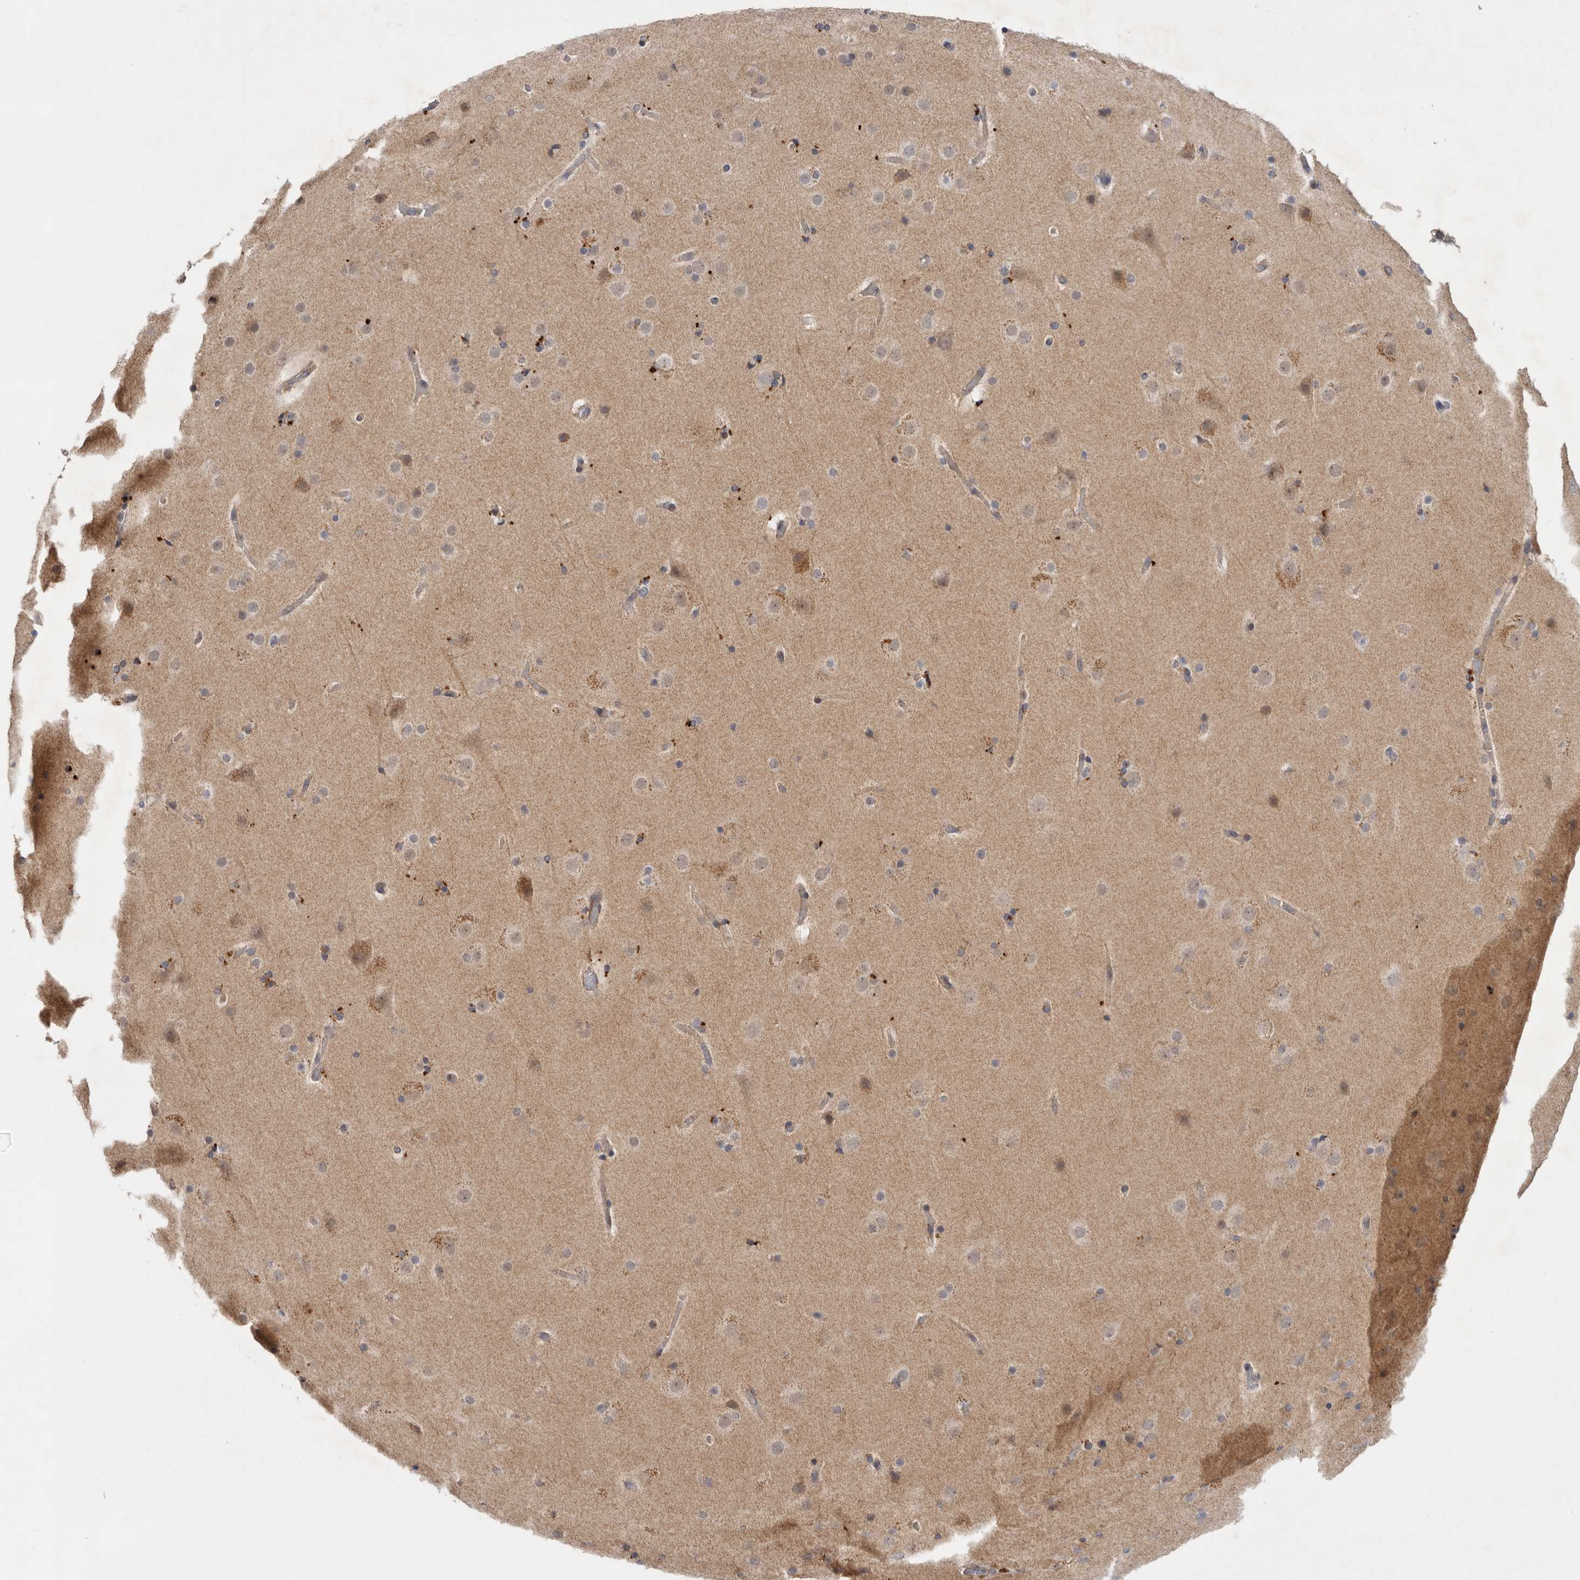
{"staining": {"intensity": "negative", "quantity": "none", "location": "none"}, "tissue": "cerebral cortex", "cell_type": "Endothelial cells", "image_type": "normal", "snomed": [{"axis": "morphology", "description": "Normal tissue, NOS"}, {"axis": "topography", "description": "Cerebral cortex"}], "caption": "High power microscopy histopathology image of an immunohistochemistry (IHC) image of normal cerebral cortex, revealing no significant expression in endothelial cells.", "gene": "MTFR1L", "patient": {"sex": "male", "age": 57}}